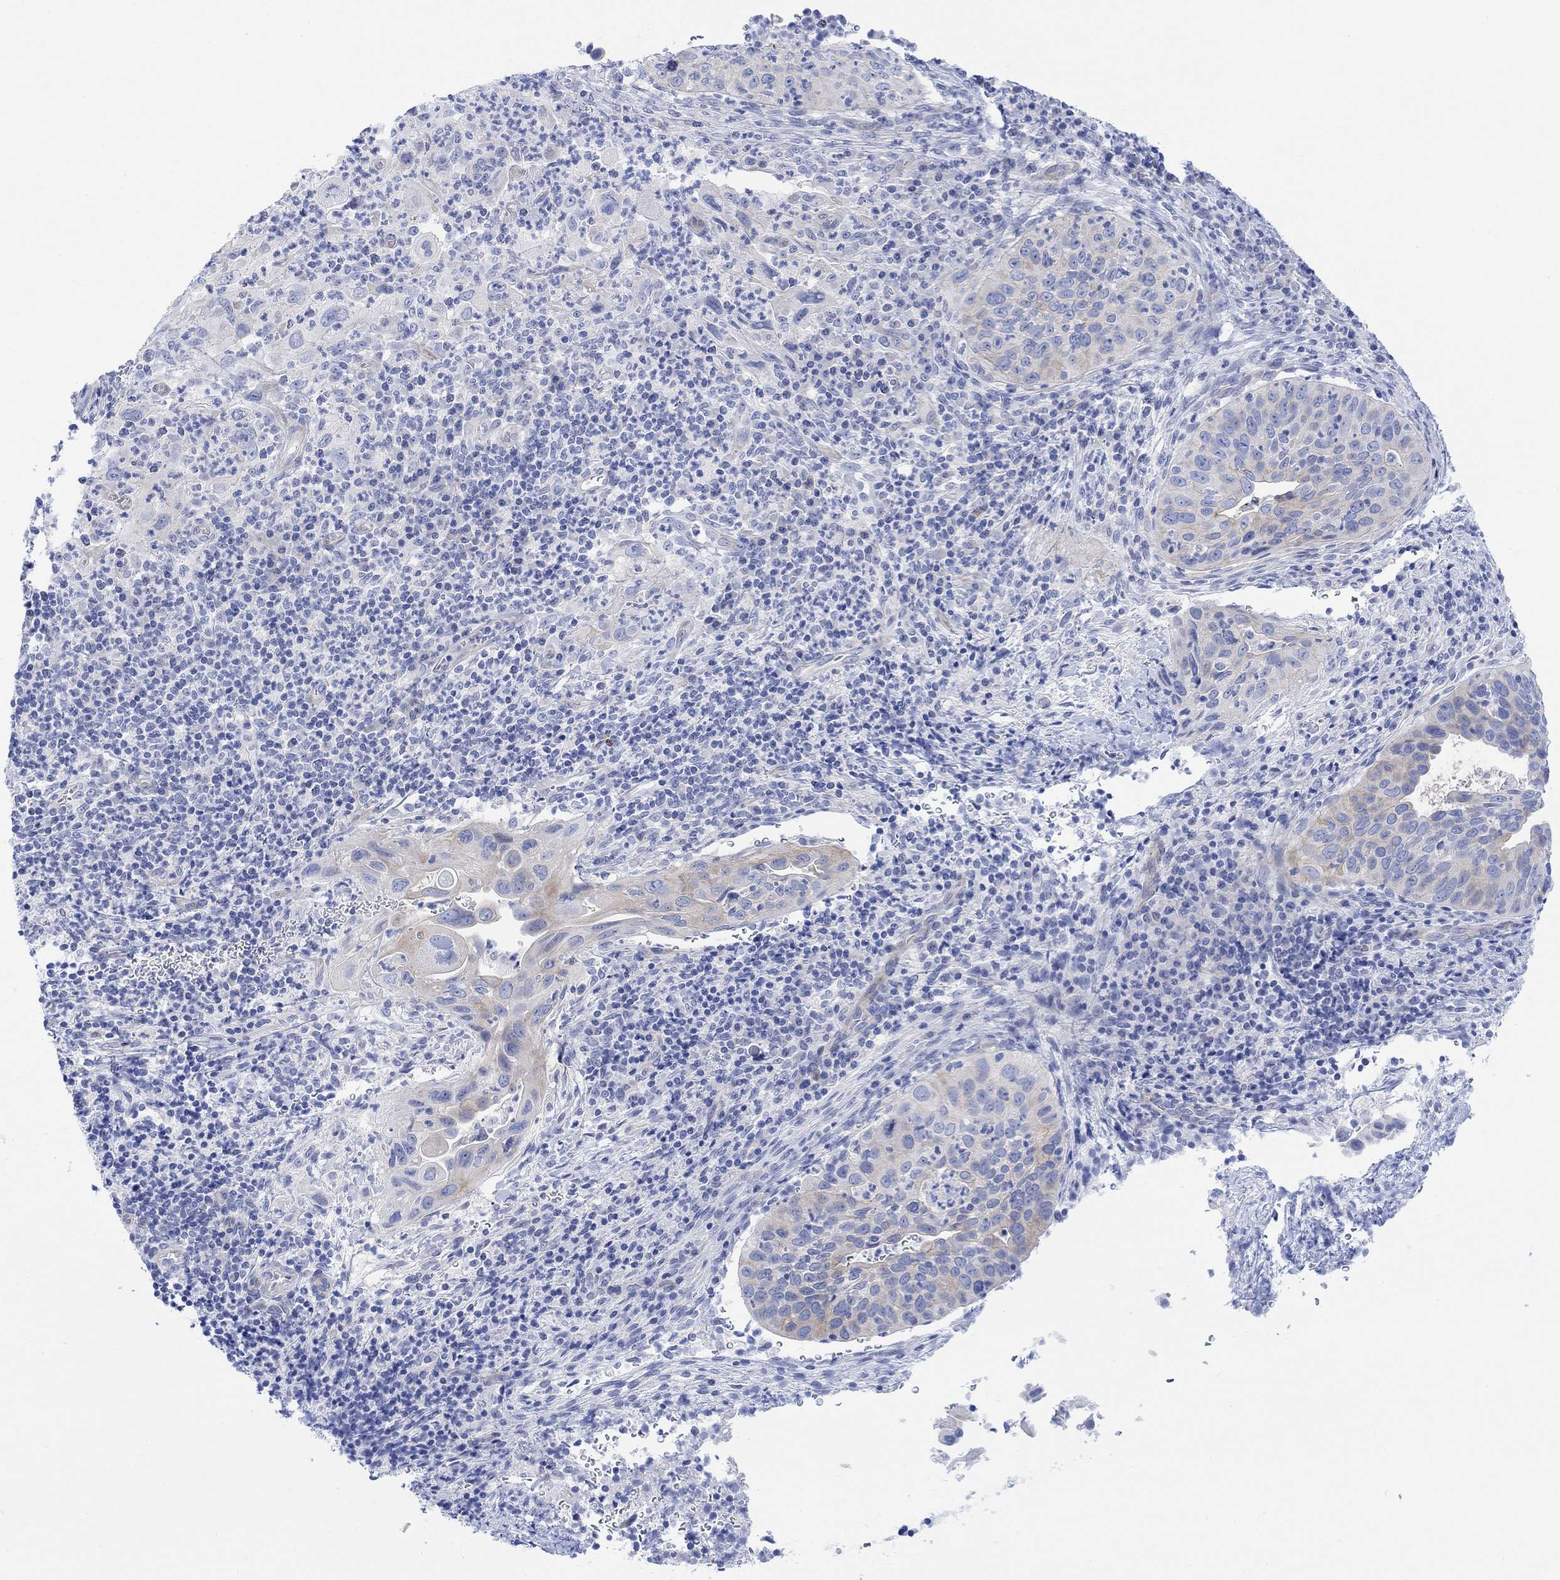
{"staining": {"intensity": "moderate", "quantity": "<25%", "location": "cytoplasmic/membranous"}, "tissue": "cervical cancer", "cell_type": "Tumor cells", "image_type": "cancer", "snomed": [{"axis": "morphology", "description": "Squamous cell carcinoma, NOS"}, {"axis": "topography", "description": "Cervix"}], "caption": "Moderate cytoplasmic/membranous expression is identified in about <25% of tumor cells in cervical cancer (squamous cell carcinoma).", "gene": "TLDC2", "patient": {"sex": "female", "age": 26}}